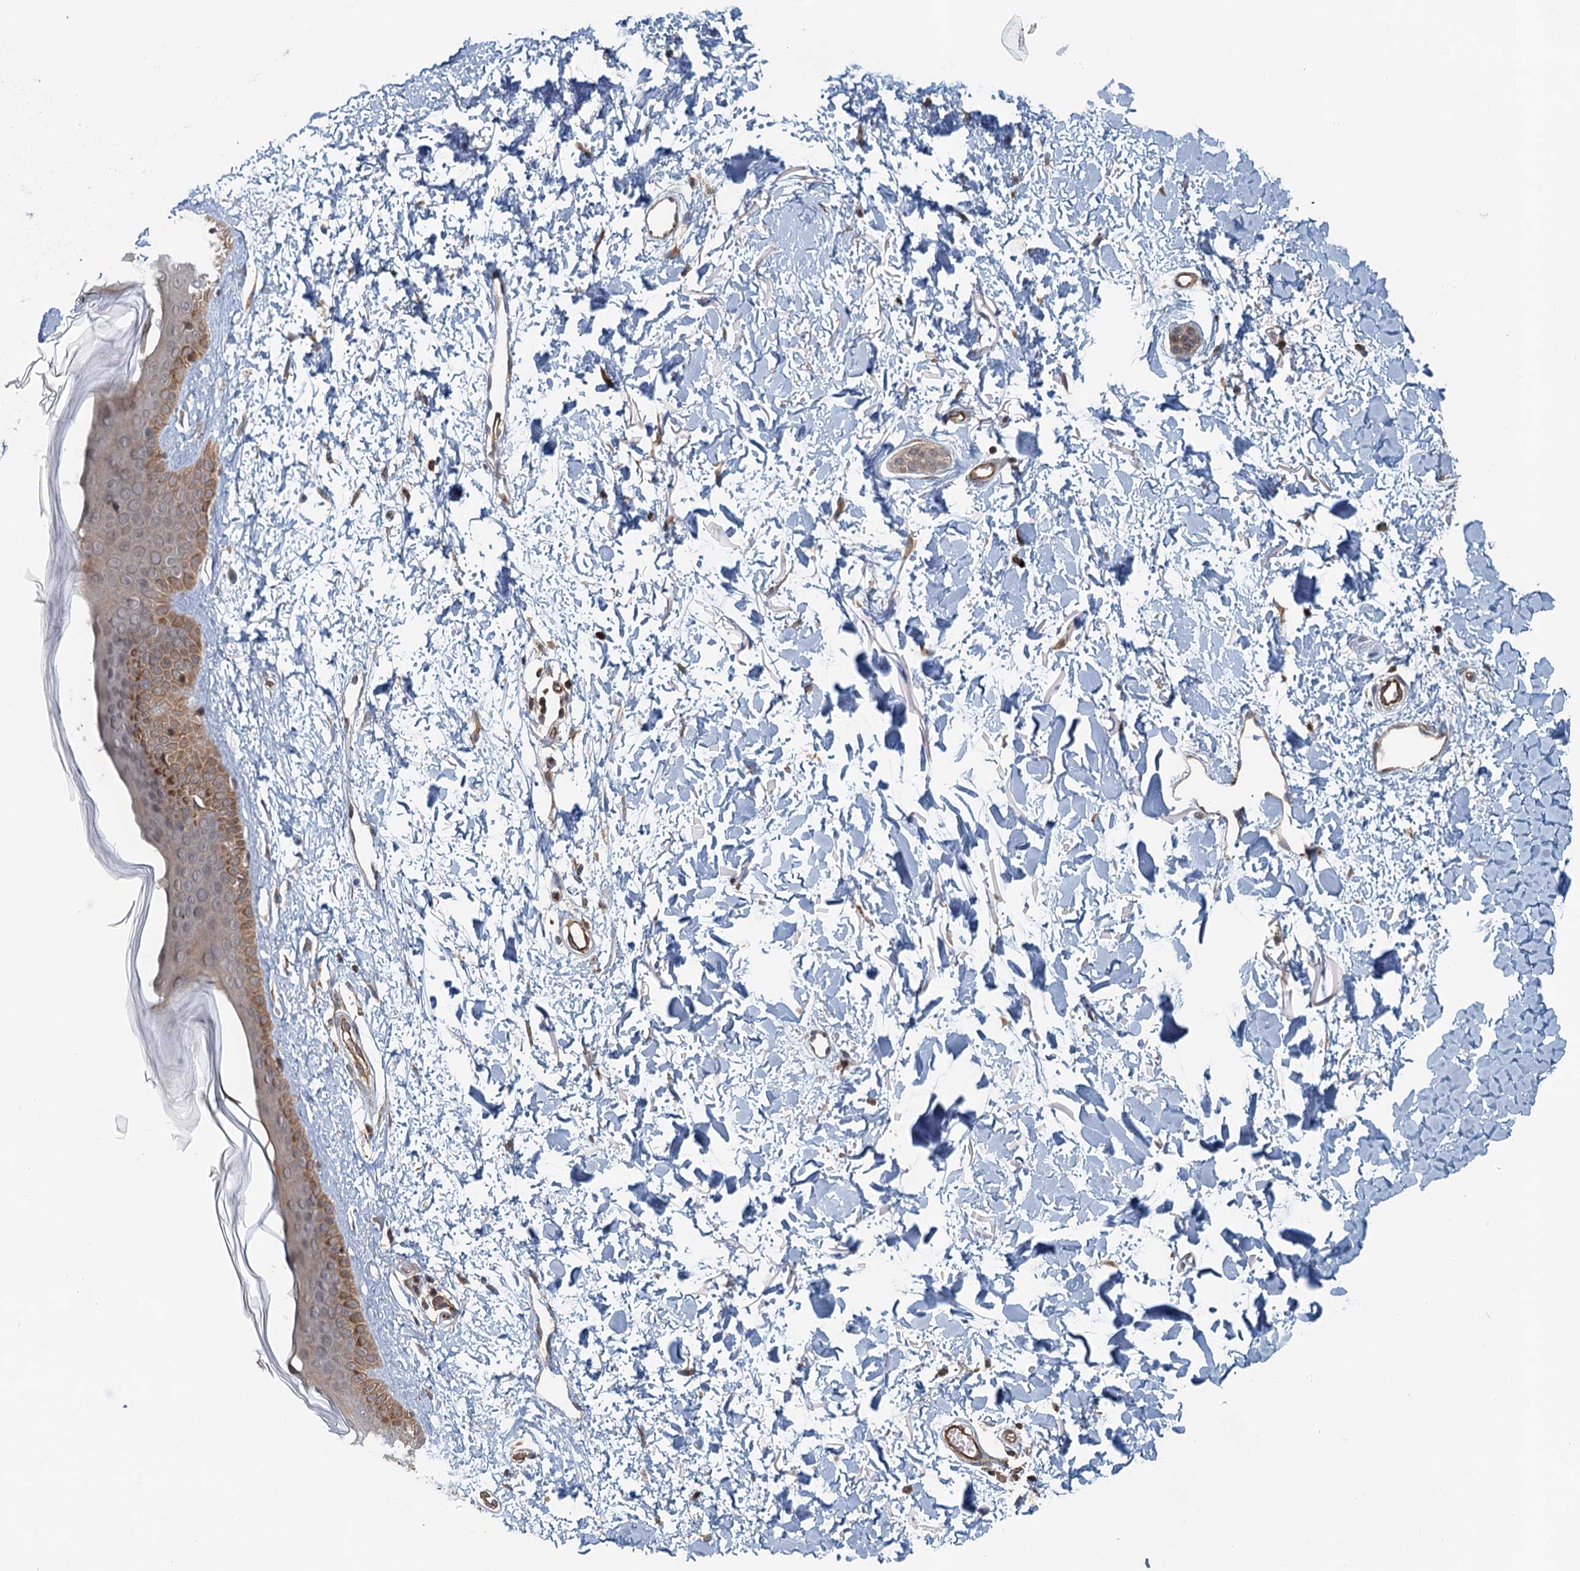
{"staining": {"intensity": "moderate", "quantity": ">75%", "location": "cytoplasmic/membranous"}, "tissue": "skin", "cell_type": "Fibroblasts", "image_type": "normal", "snomed": [{"axis": "morphology", "description": "Normal tissue, NOS"}, {"axis": "topography", "description": "Skin"}], "caption": "This is a histology image of immunohistochemistry staining of normal skin, which shows moderate staining in the cytoplasmic/membranous of fibroblasts.", "gene": "ZNF527", "patient": {"sex": "female", "age": 58}}